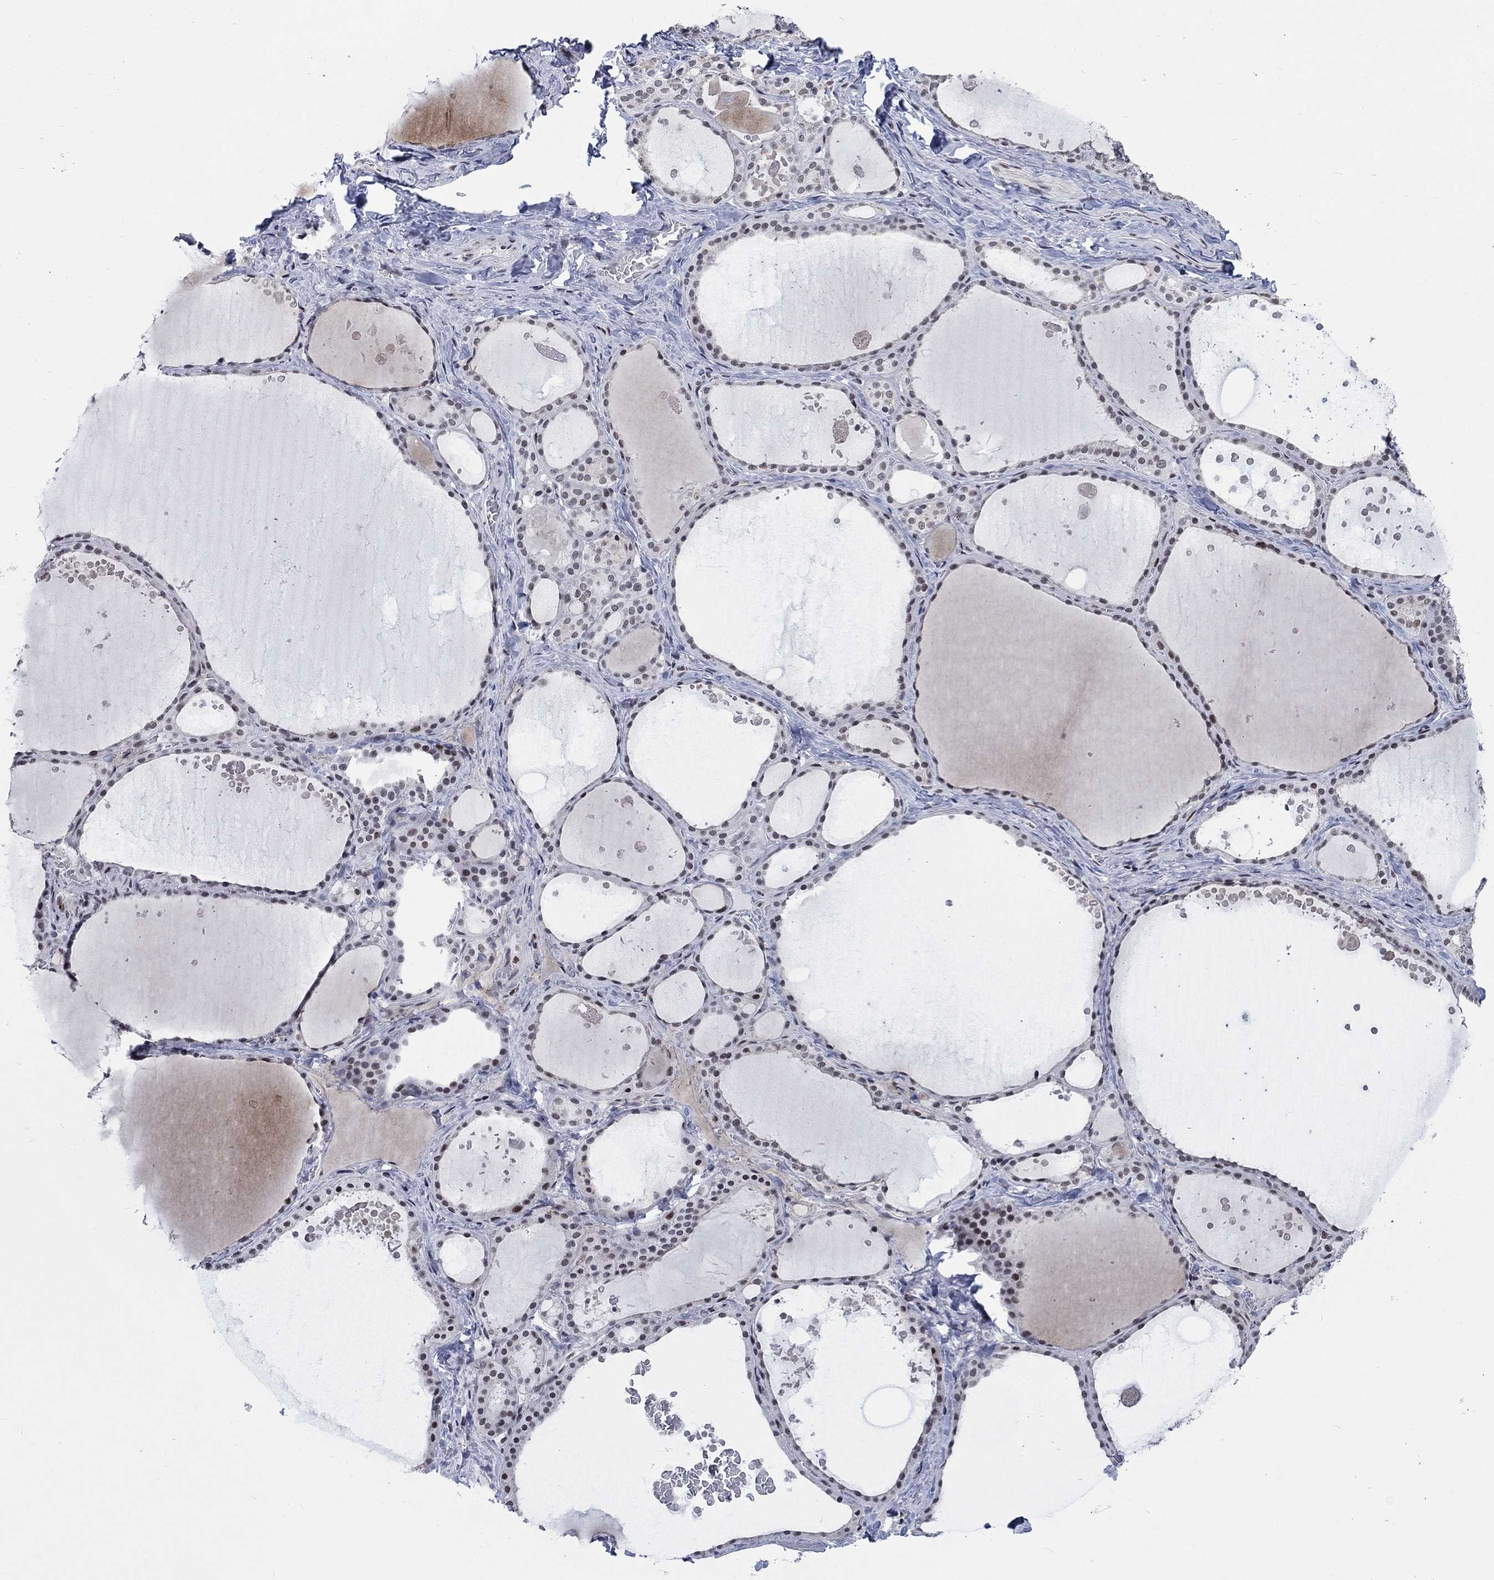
{"staining": {"intensity": "moderate", "quantity": "<25%", "location": "nuclear"}, "tissue": "thyroid gland", "cell_type": "Glandular cells", "image_type": "normal", "snomed": [{"axis": "morphology", "description": "Normal tissue, NOS"}, {"axis": "topography", "description": "Thyroid gland"}], "caption": "DAB immunohistochemical staining of normal human thyroid gland demonstrates moderate nuclear protein staining in about <25% of glandular cells. (Brightfield microscopy of DAB IHC at high magnification).", "gene": "HCFC1", "patient": {"sex": "male", "age": 63}}